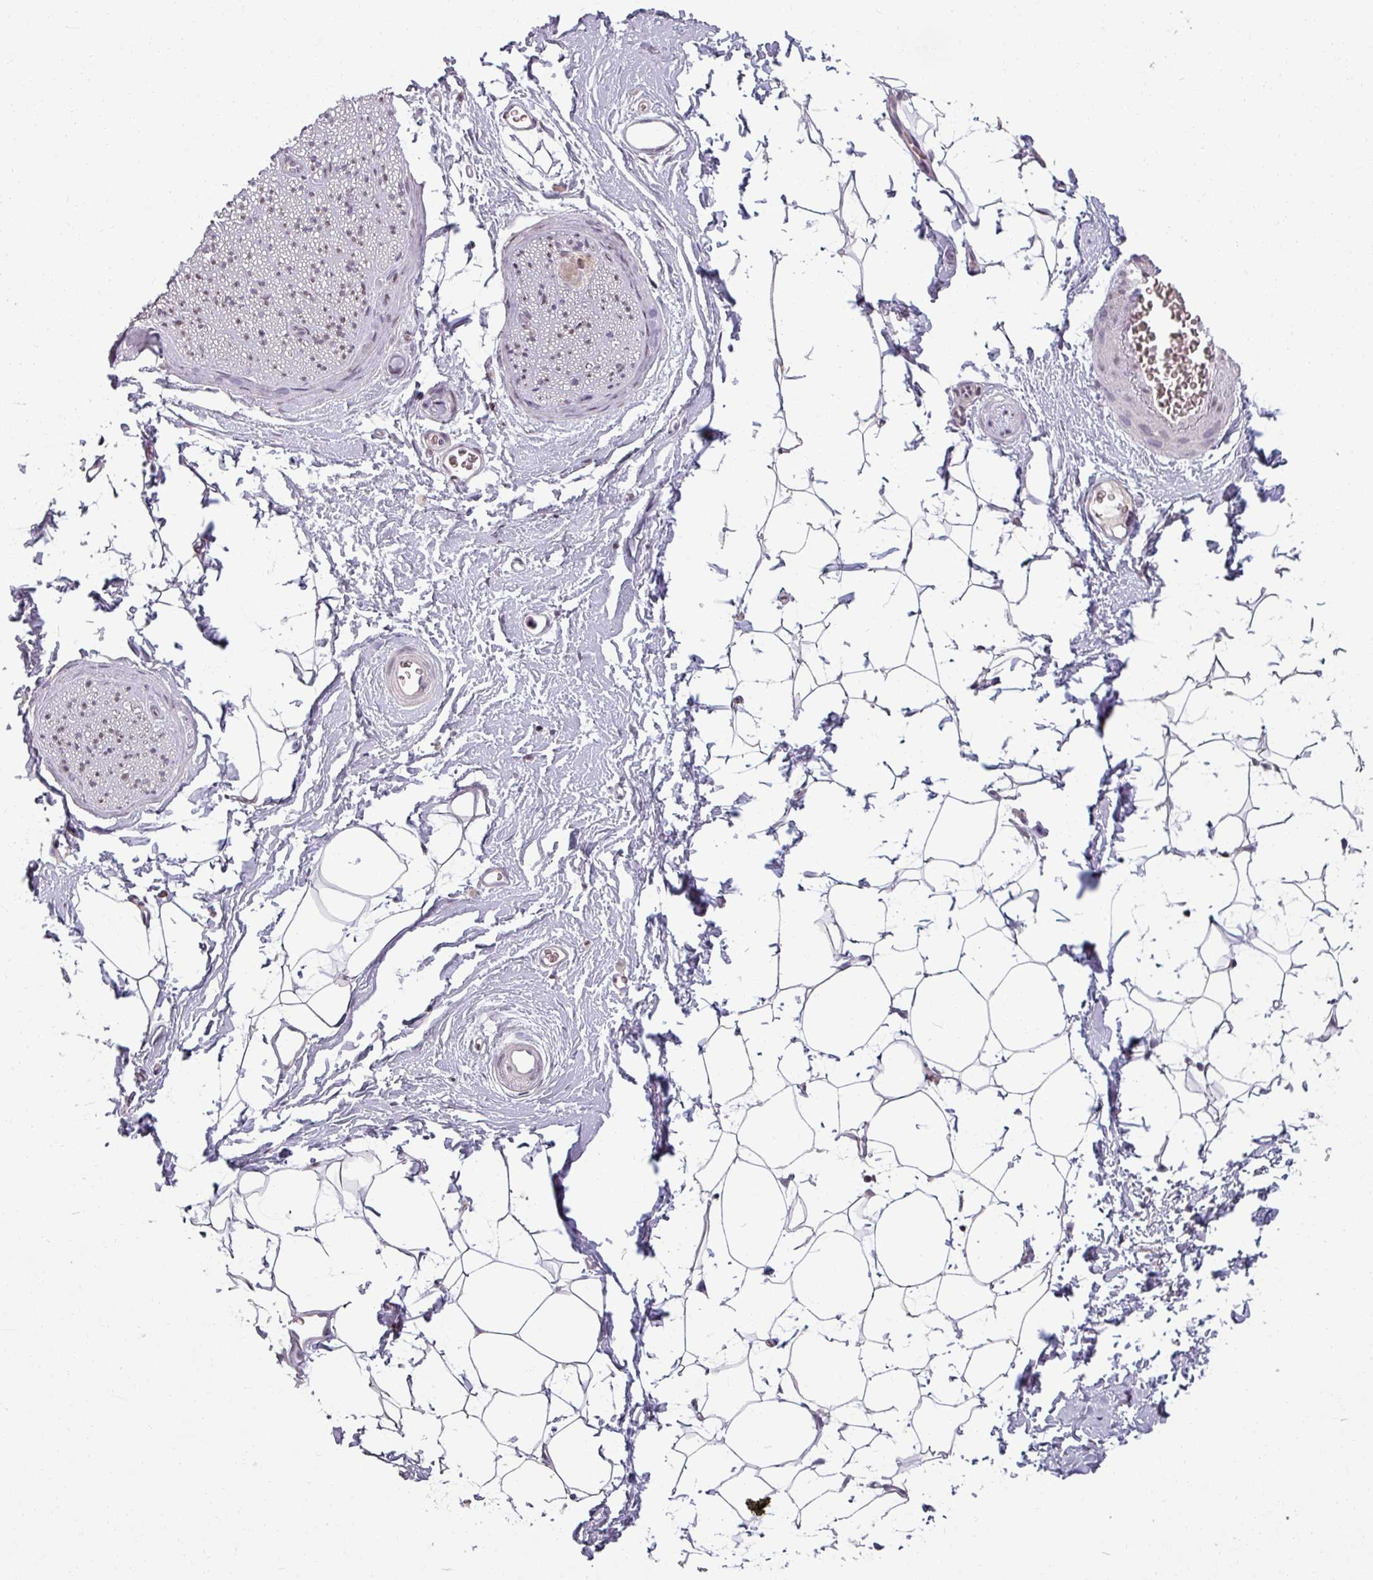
{"staining": {"intensity": "negative", "quantity": "none", "location": "none"}, "tissue": "adipose tissue", "cell_type": "Adipocytes", "image_type": "normal", "snomed": [{"axis": "morphology", "description": "Normal tissue, NOS"}, {"axis": "morphology", "description": "Adenocarcinoma, High grade"}, {"axis": "topography", "description": "Prostate"}, {"axis": "topography", "description": "Peripheral nerve tissue"}], "caption": "Immunohistochemistry photomicrograph of benign adipose tissue: adipose tissue stained with DAB displays no significant protein positivity in adipocytes. (DAB immunohistochemistry (IHC) with hematoxylin counter stain).", "gene": "NCOR1", "patient": {"sex": "male", "age": 68}}